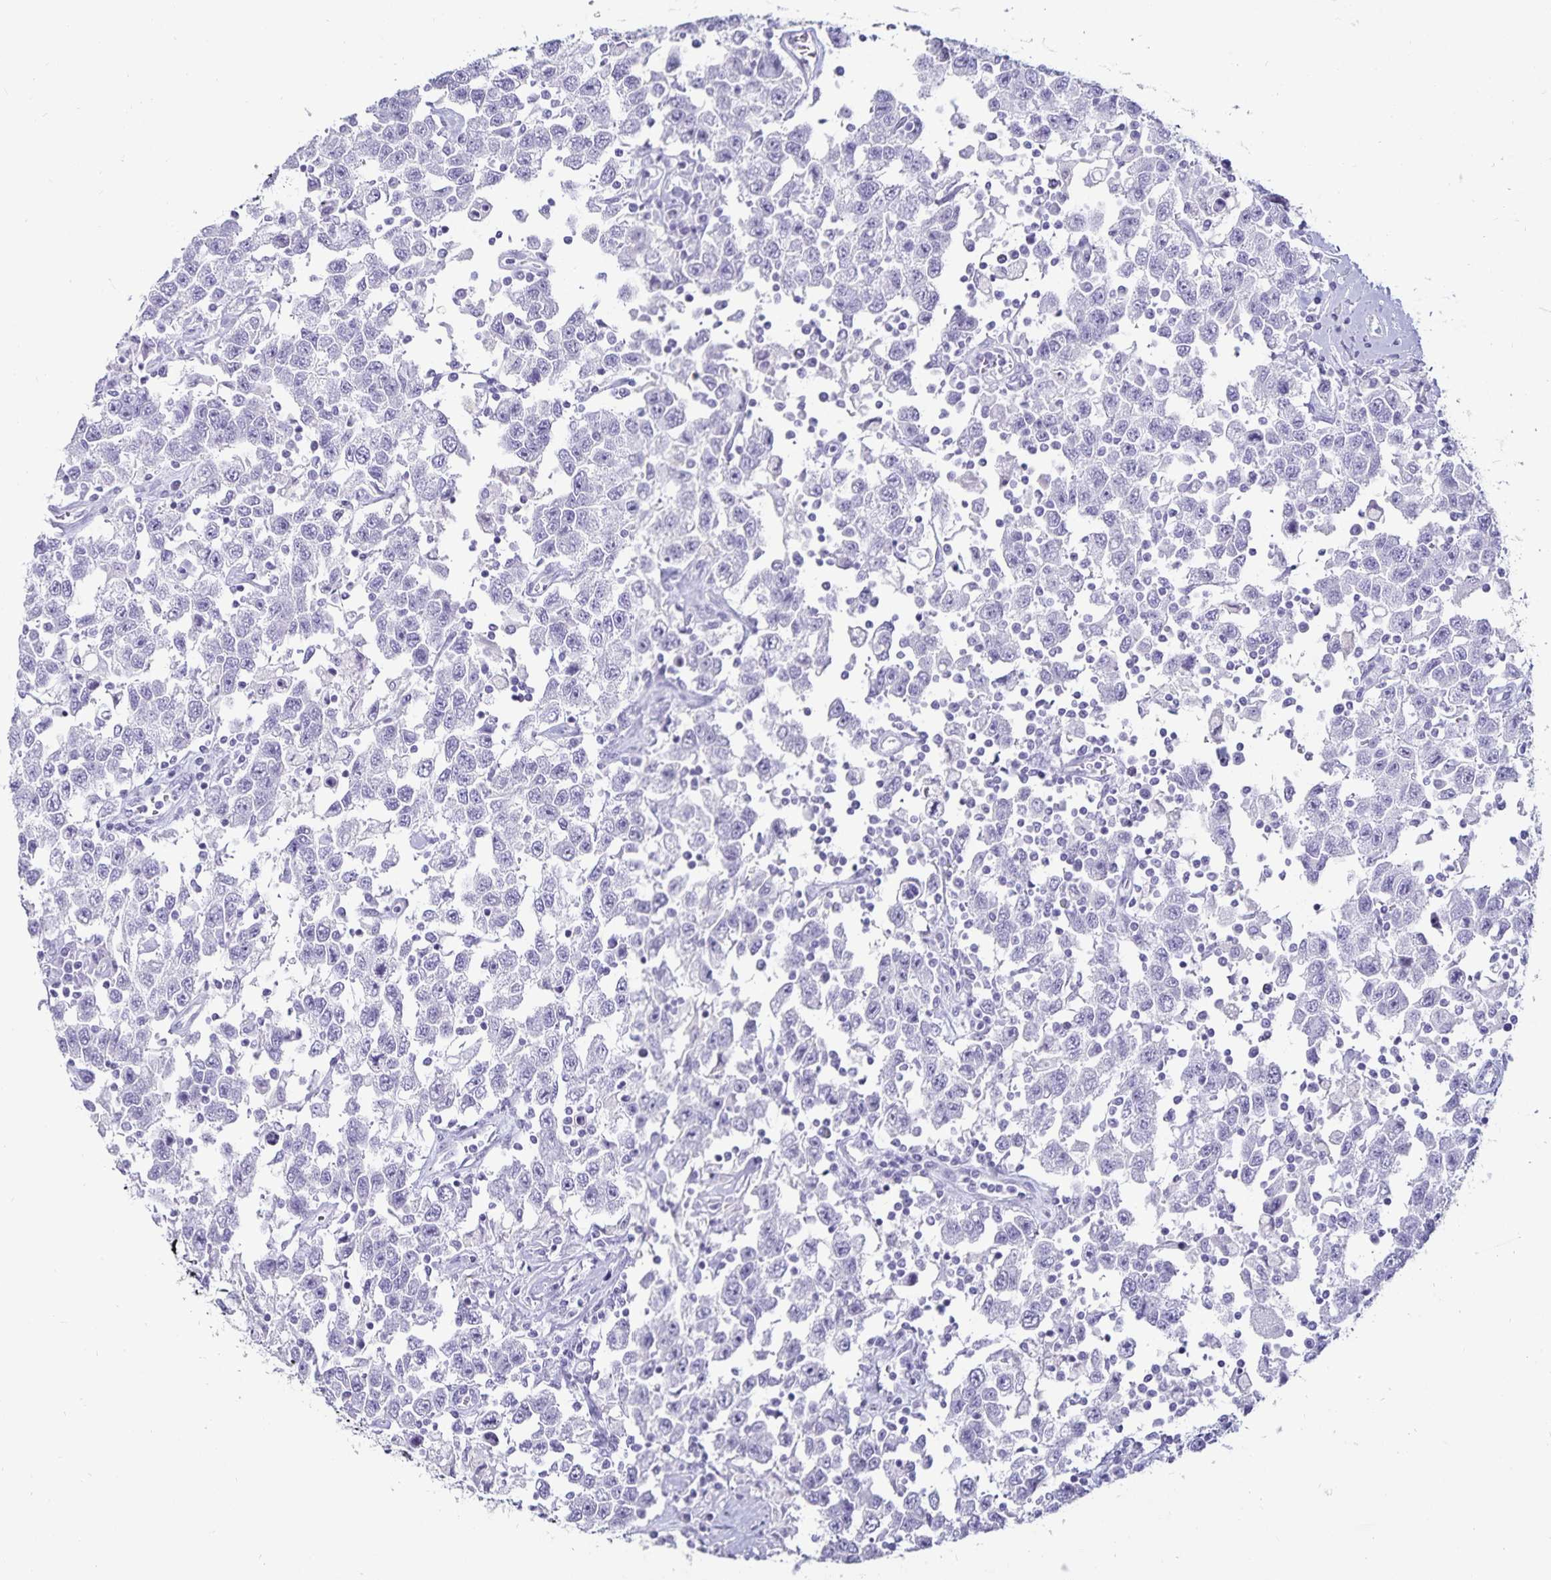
{"staining": {"intensity": "negative", "quantity": "none", "location": "none"}, "tissue": "testis cancer", "cell_type": "Tumor cells", "image_type": "cancer", "snomed": [{"axis": "morphology", "description": "Seminoma, NOS"}, {"axis": "topography", "description": "Testis"}], "caption": "Histopathology image shows no significant protein staining in tumor cells of testis cancer (seminoma).", "gene": "DEFA6", "patient": {"sex": "male", "age": 41}}